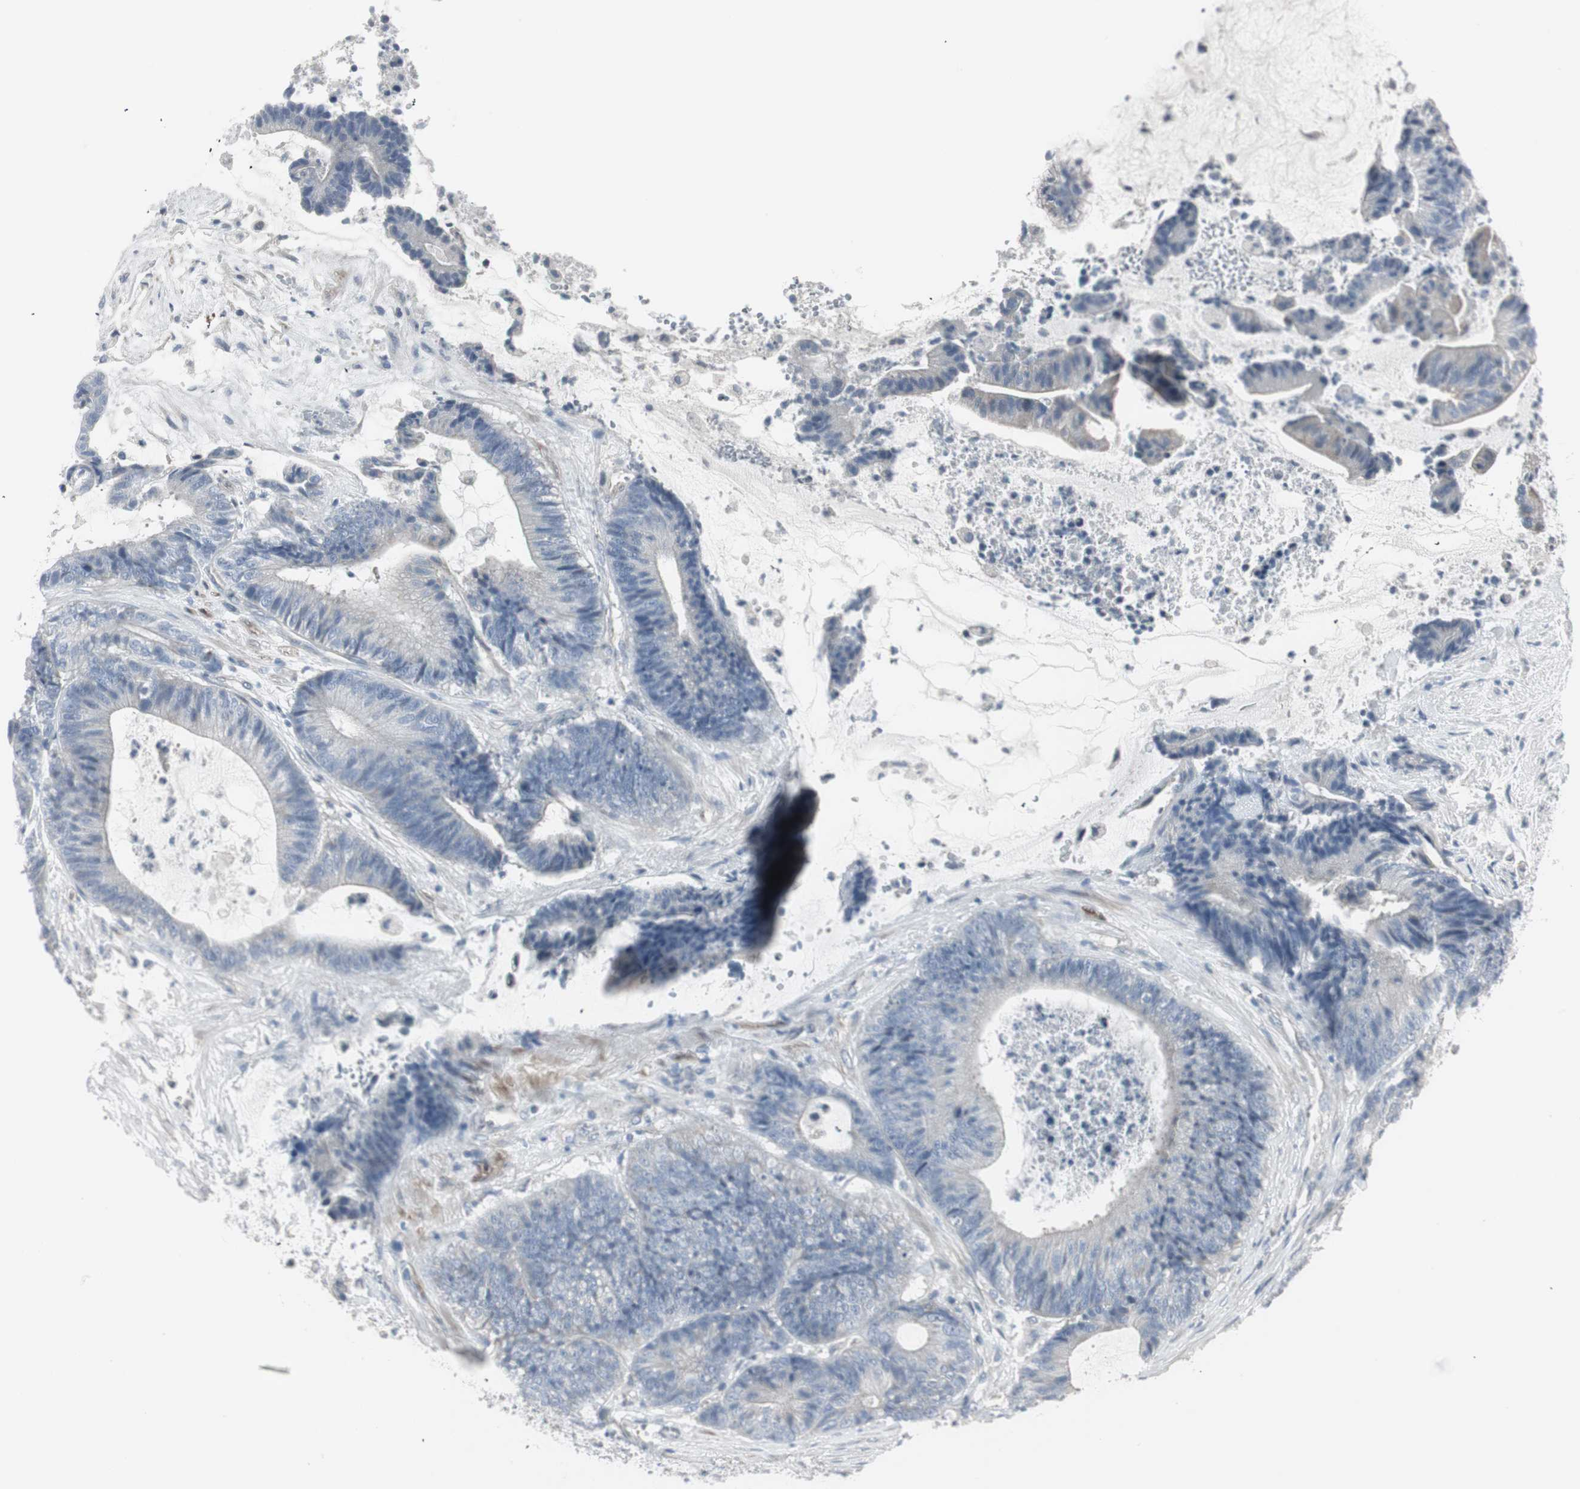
{"staining": {"intensity": "negative", "quantity": "none", "location": "none"}, "tissue": "colorectal cancer", "cell_type": "Tumor cells", "image_type": "cancer", "snomed": [{"axis": "morphology", "description": "Adenocarcinoma, NOS"}, {"axis": "topography", "description": "Colon"}], "caption": "There is no significant staining in tumor cells of colorectal cancer (adenocarcinoma). (Stains: DAB immunohistochemistry (IHC) with hematoxylin counter stain, Microscopy: brightfield microscopy at high magnification).", "gene": "DMPK", "patient": {"sex": "female", "age": 84}}